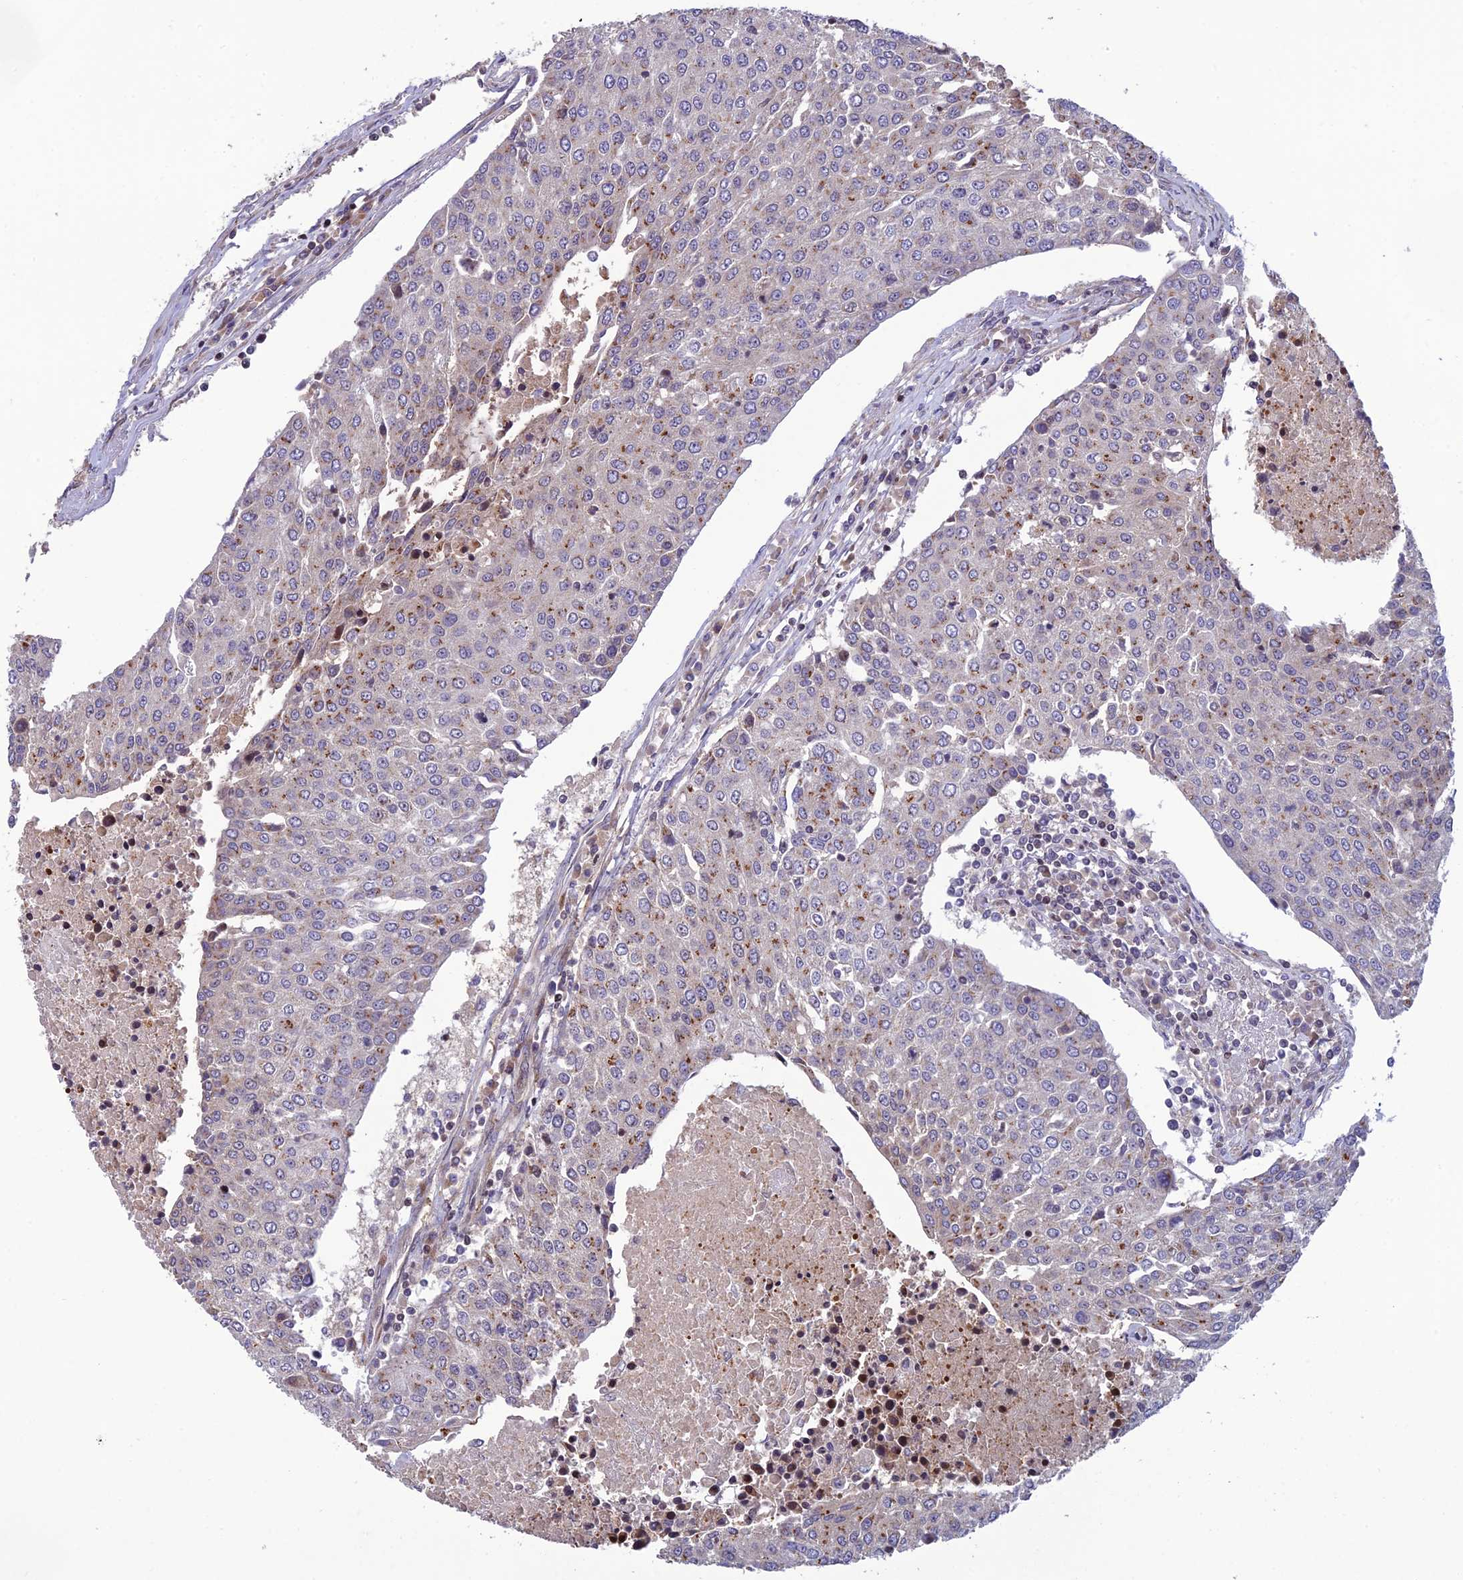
{"staining": {"intensity": "moderate", "quantity": "<25%", "location": "cytoplasmic/membranous"}, "tissue": "urothelial cancer", "cell_type": "Tumor cells", "image_type": "cancer", "snomed": [{"axis": "morphology", "description": "Urothelial carcinoma, High grade"}, {"axis": "topography", "description": "Urinary bladder"}], "caption": "Urothelial cancer stained with a brown dye shows moderate cytoplasmic/membranous positive positivity in about <25% of tumor cells.", "gene": "SMIM7", "patient": {"sex": "female", "age": 85}}